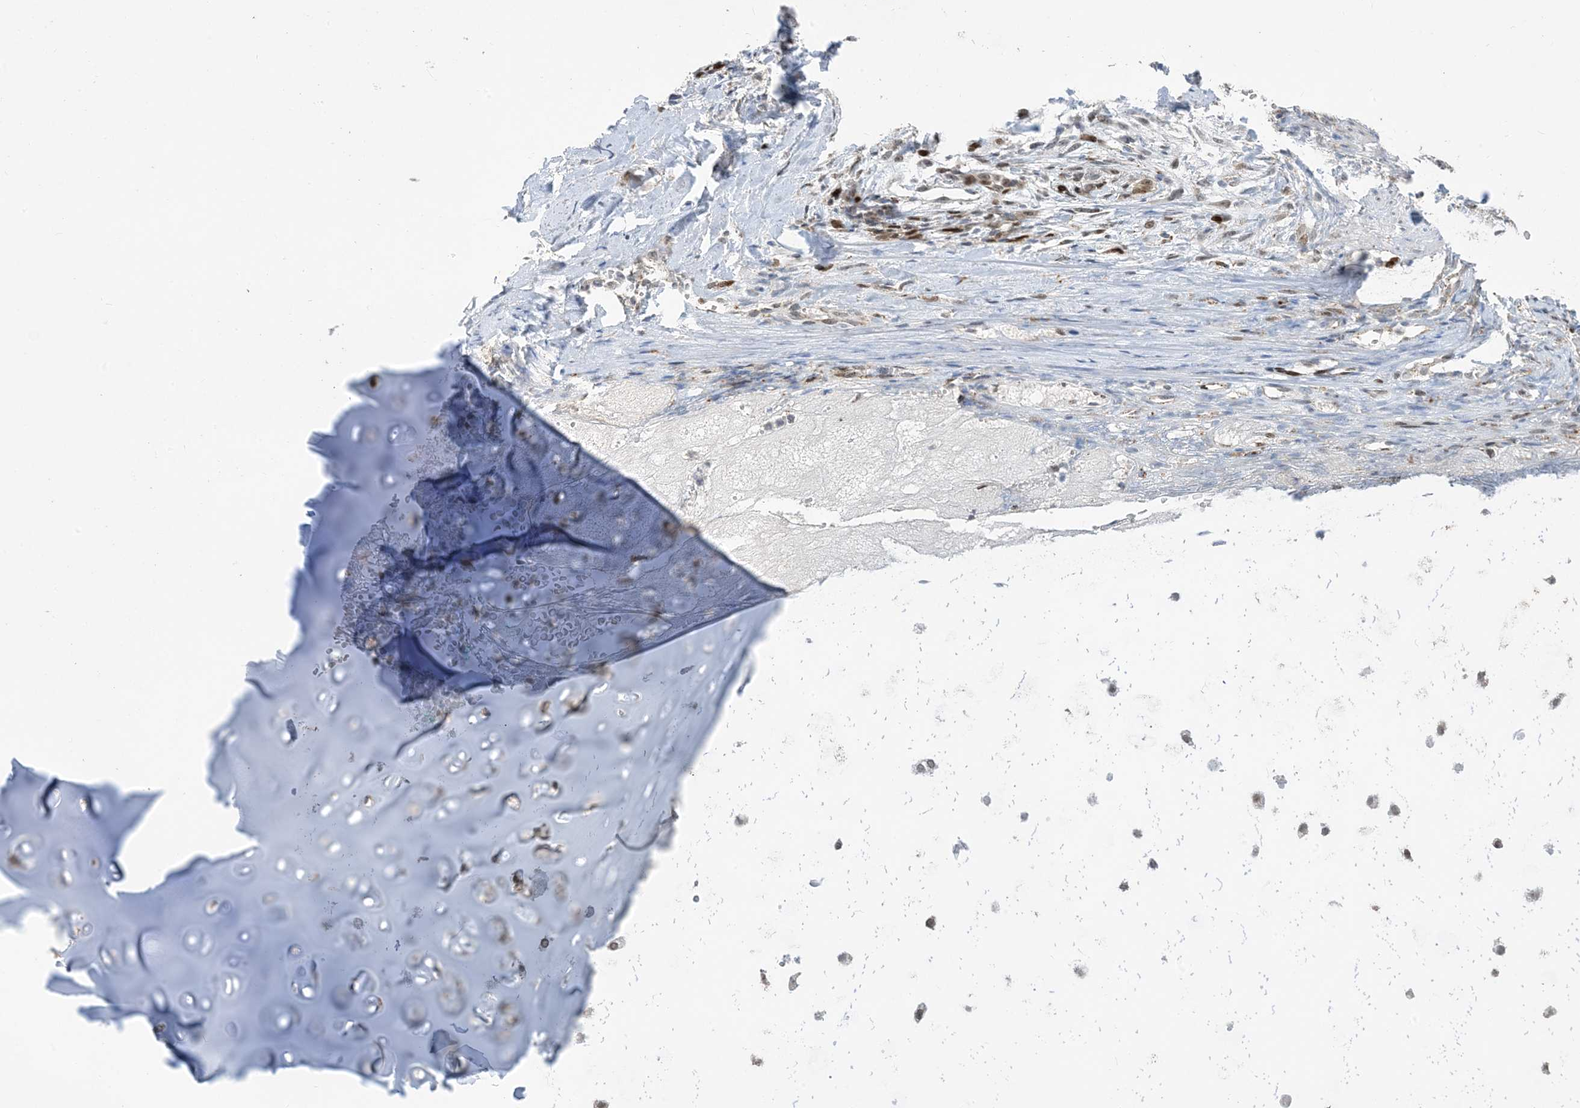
{"staining": {"intensity": "negative", "quantity": "none", "location": "none"}, "tissue": "adipose tissue", "cell_type": "Adipocytes", "image_type": "normal", "snomed": [{"axis": "morphology", "description": "Normal tissue, NOS"}, {"axis": "morphology", "description": "Basal cell carcinoma"}, {"axis": "topography", "description": "Cartilage tissue"}, {"axis": "topography", "description": "Nasopharynx"}, {"axis": "topography", "description": "Oral tissue"}], "caption": "Adipocytes show no significant expression in benign adipose tissue. Brightfield microscopy of IHC stained with DAB (brown) and hematoxylin (blue), captured at high magnification.", "gene": "SLC25A53", "patient": {"sex": "female", "age": 77}}